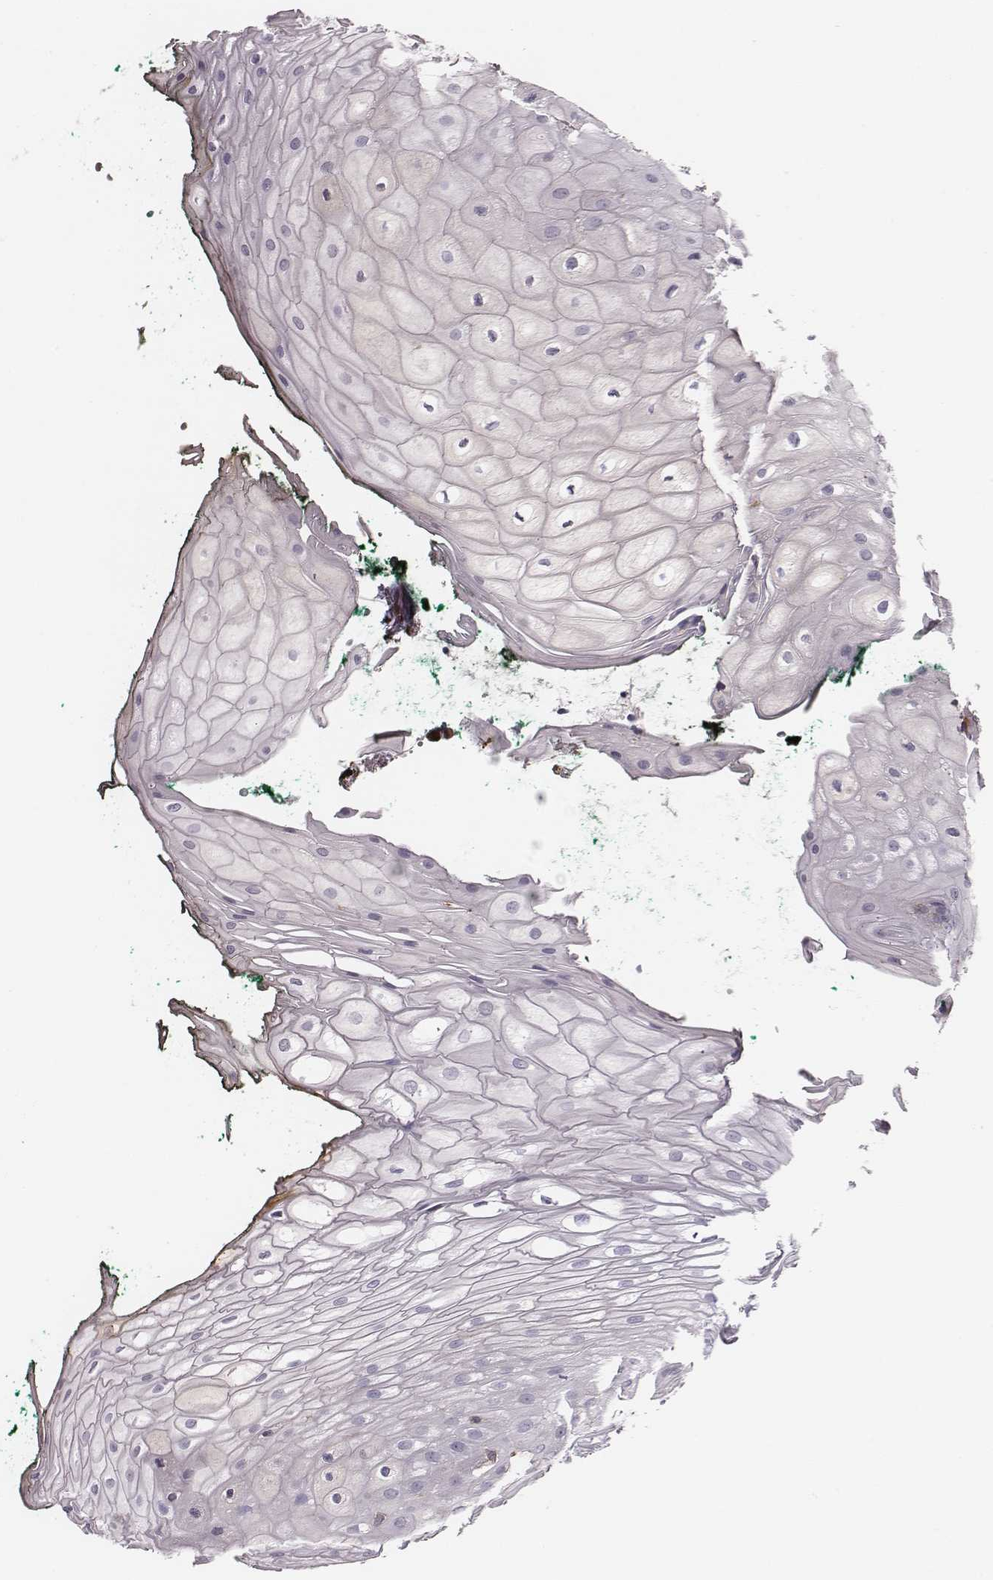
{"staining": {"intensity": "negative", "quantity": "none", "location": "none"}, "tissue": "oral mucosa", "cell_type": "Squamous epithelial cells", "image_type": "normal", "snomed": [{"axis": "morphology", "description": "Normal tissue, NOS"}, {"axis": "topography", "description": "Oral tissue"}, {"axis": "topography", "description": "Head-Neck"}], "caption": "A micrograph of oral mucosa stained for a protein reveals no brown staining in squamous epithelial cells. (DAB (3,3'-diaminobenzidine) immunohistochemistry (IHC) with hematoxylin counter stain).", "gene": "ZYX", "patient": {"sex": "female", "age": 68}}